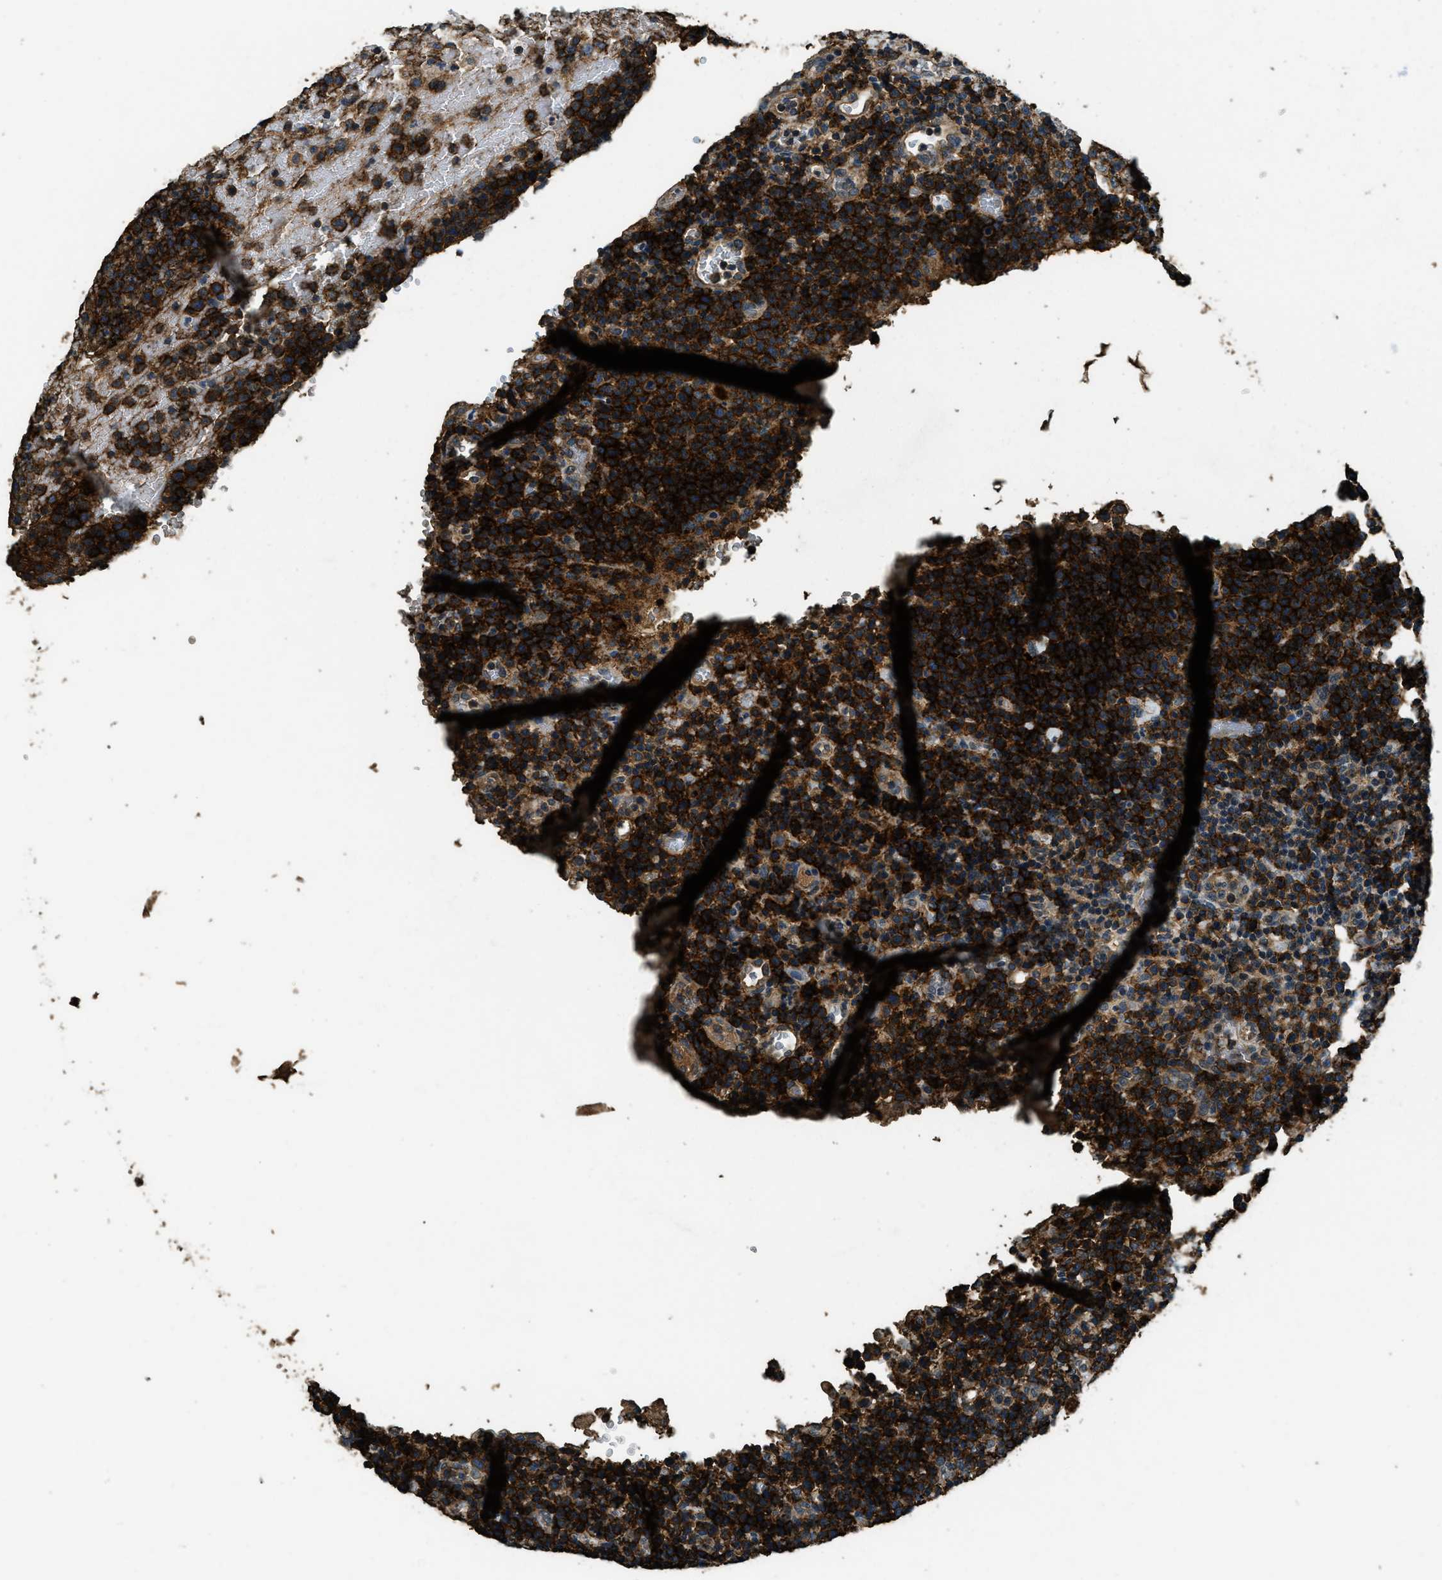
{"staining": {"intensity": "weak", "quantity": "25%-75%", "location": "cytoplasmic/membranous"}, "tissue": "lymphoma", "cell_type": "Tumor cells", "image_type": "cancer", "snomed": [{"axis": "morphology", "description": "Malignant lymphoma, non-Hodgkin's type, High grade"}, {"axis": "topography", "description": "Lymph node"}], "caption": "Immunohistochemical staining of human lymphoma reveals low levels of weak cytoplasmic/membranous staining in about 25%-75% of tumor cells. (DAB IHC with brightfield microscopy, high magnification).", "gene": "SALL3", "patient": {"sex": "male", "age": 61}}